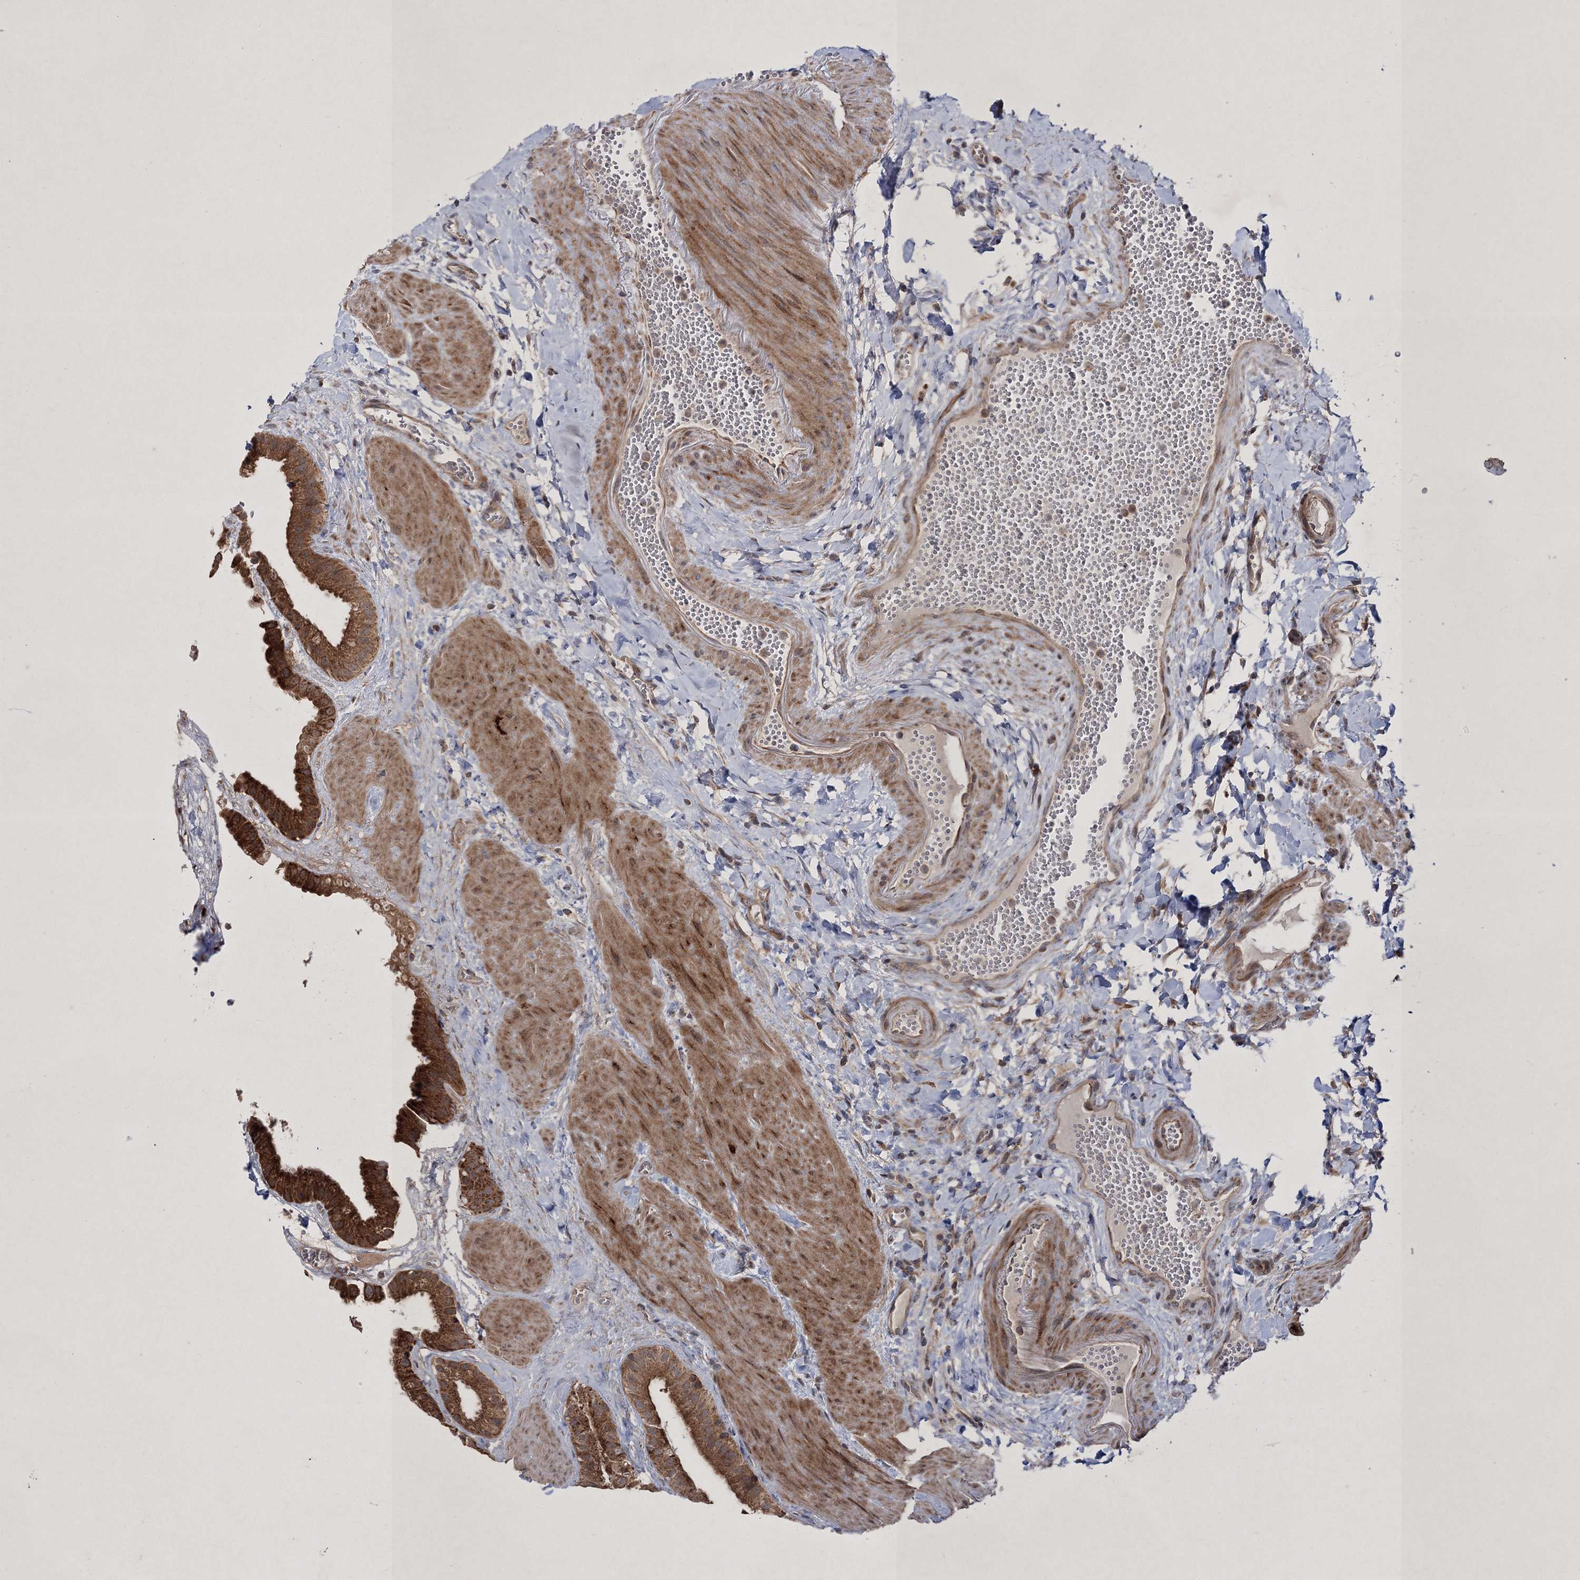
{"staining": {"intensity": "strong", "quantity": ">75%", "location": "cytoplasmic/membranous"}, "tissue": "gallbladder", "cell_type": "Glandular cells", "image_type": "normal", "snomed": [{"axis": "morphology", "description": "Normal tissue, NOS"}, {"axis": "topography", "description": "Gallbladder"}], "caption": "Glandular cells reveal high levels of strong cytoplasmic/membranous expression in about >75% of cells in normal human gallbladder. The staining is performed using DAB brown chromogen to label protein expression. The nuclei are counter-stained blue using hematoxylin.", "gene": "SCRN3", "patient": {"sex": "male", "age": 55}}